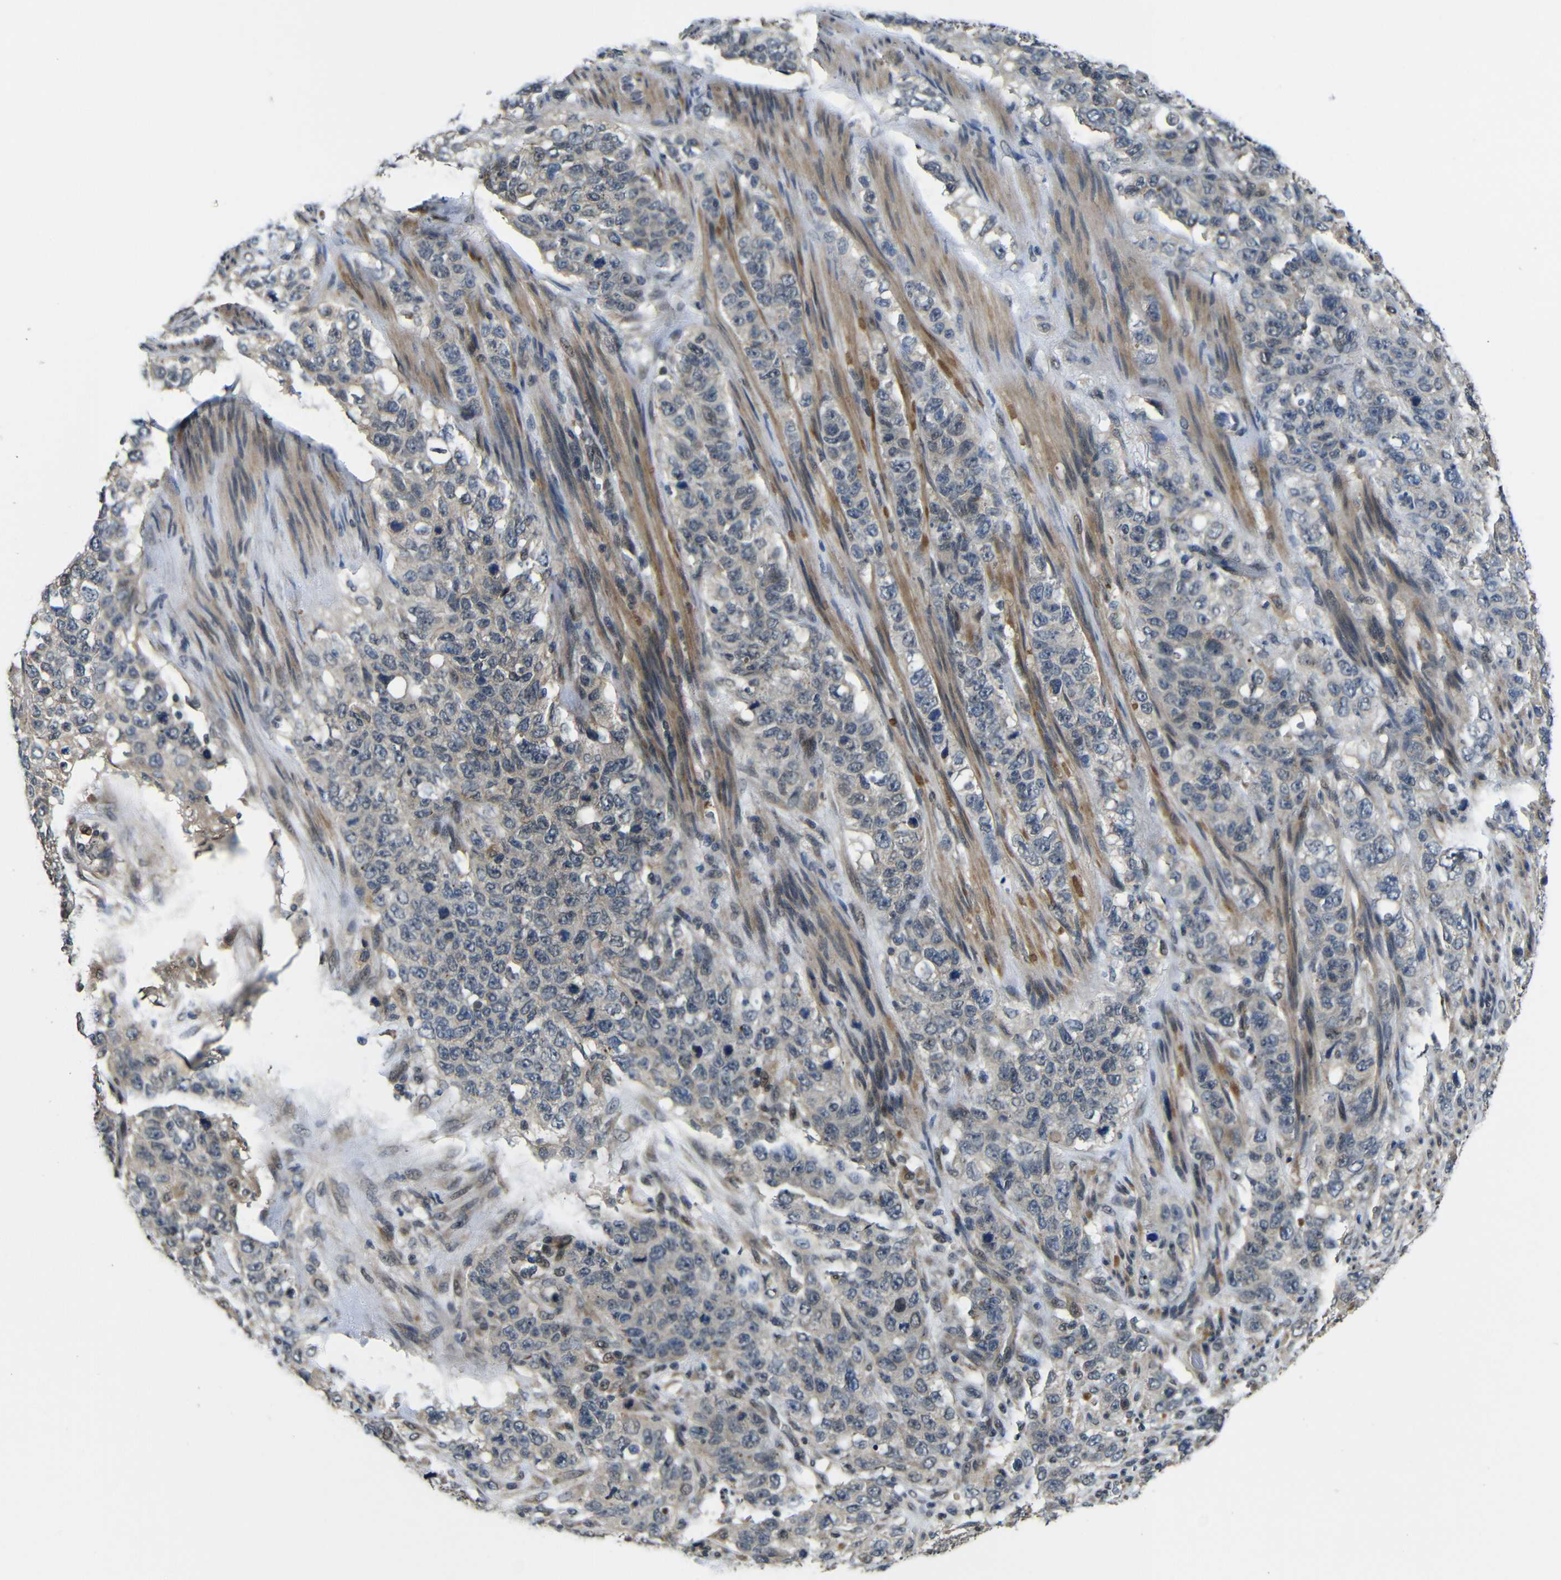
{"staining": {"intensity": "weak", "quantity": "25%-75%", "location": "cytoplasmic/membranous"}, "tissue": "stomach cancer", "cell_type": "Tumor cells", "image_type": "cancer", "snomed": [{"axis": "morphology", "description": "Adenocarcinoma, NOS"}, {"axis": "topography", "description": "Stomach"}], "caption": "Protein analysis of stomach adenocarcinoma tissue shows weak cytoplasmic/membranous expression in about 25%-75% of tumor cells. The staining was performed using DAB to visualize the protein expression in brown, while the nuclei were stained in blue with hematoxylin (Magnification: 20x).", "gene": "FAM172A", "patient": {"sex": "male", "age": 48}}